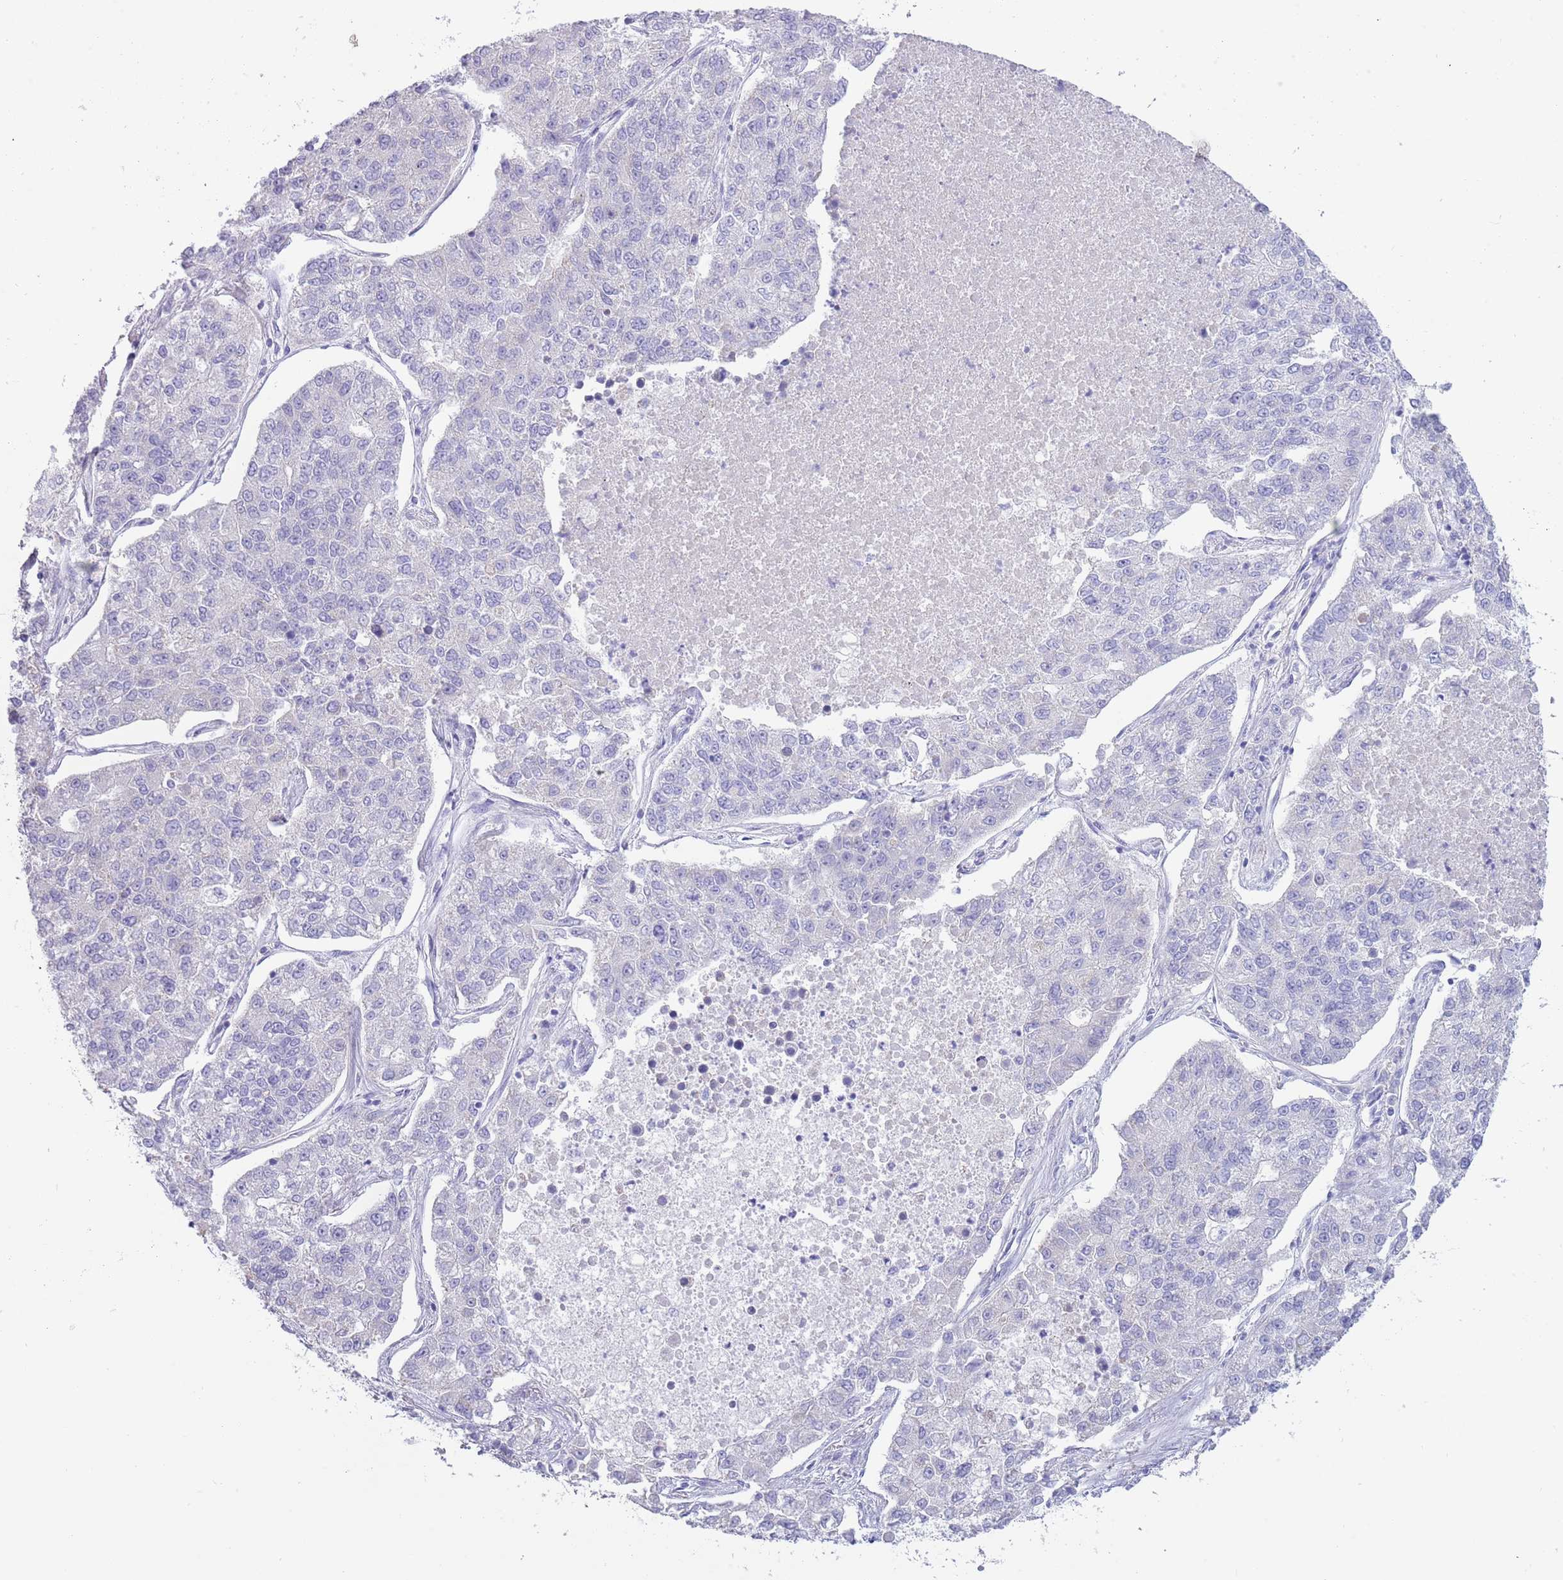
{"staining": {"intensity": "negative", "quantity": "none", "location": "none"}, "tissue": "lung cancer", "cell_type": "Tumor cells", "image_type": "cancer", "snomed": [{"axis": "morphology", "description": "Adenocarcinoma, NOS"}, {"axis": "topography", "description": "Lung"}], "caption": "IHC micrograph of neoplastic tissue: human lung adenocarcinoma stained with DAB (3,3'-diaminobenzidine) displays no significant protein expression in tumor cells.", "gene": "ACR", "patient": {"sex": "male", "age": 49}}